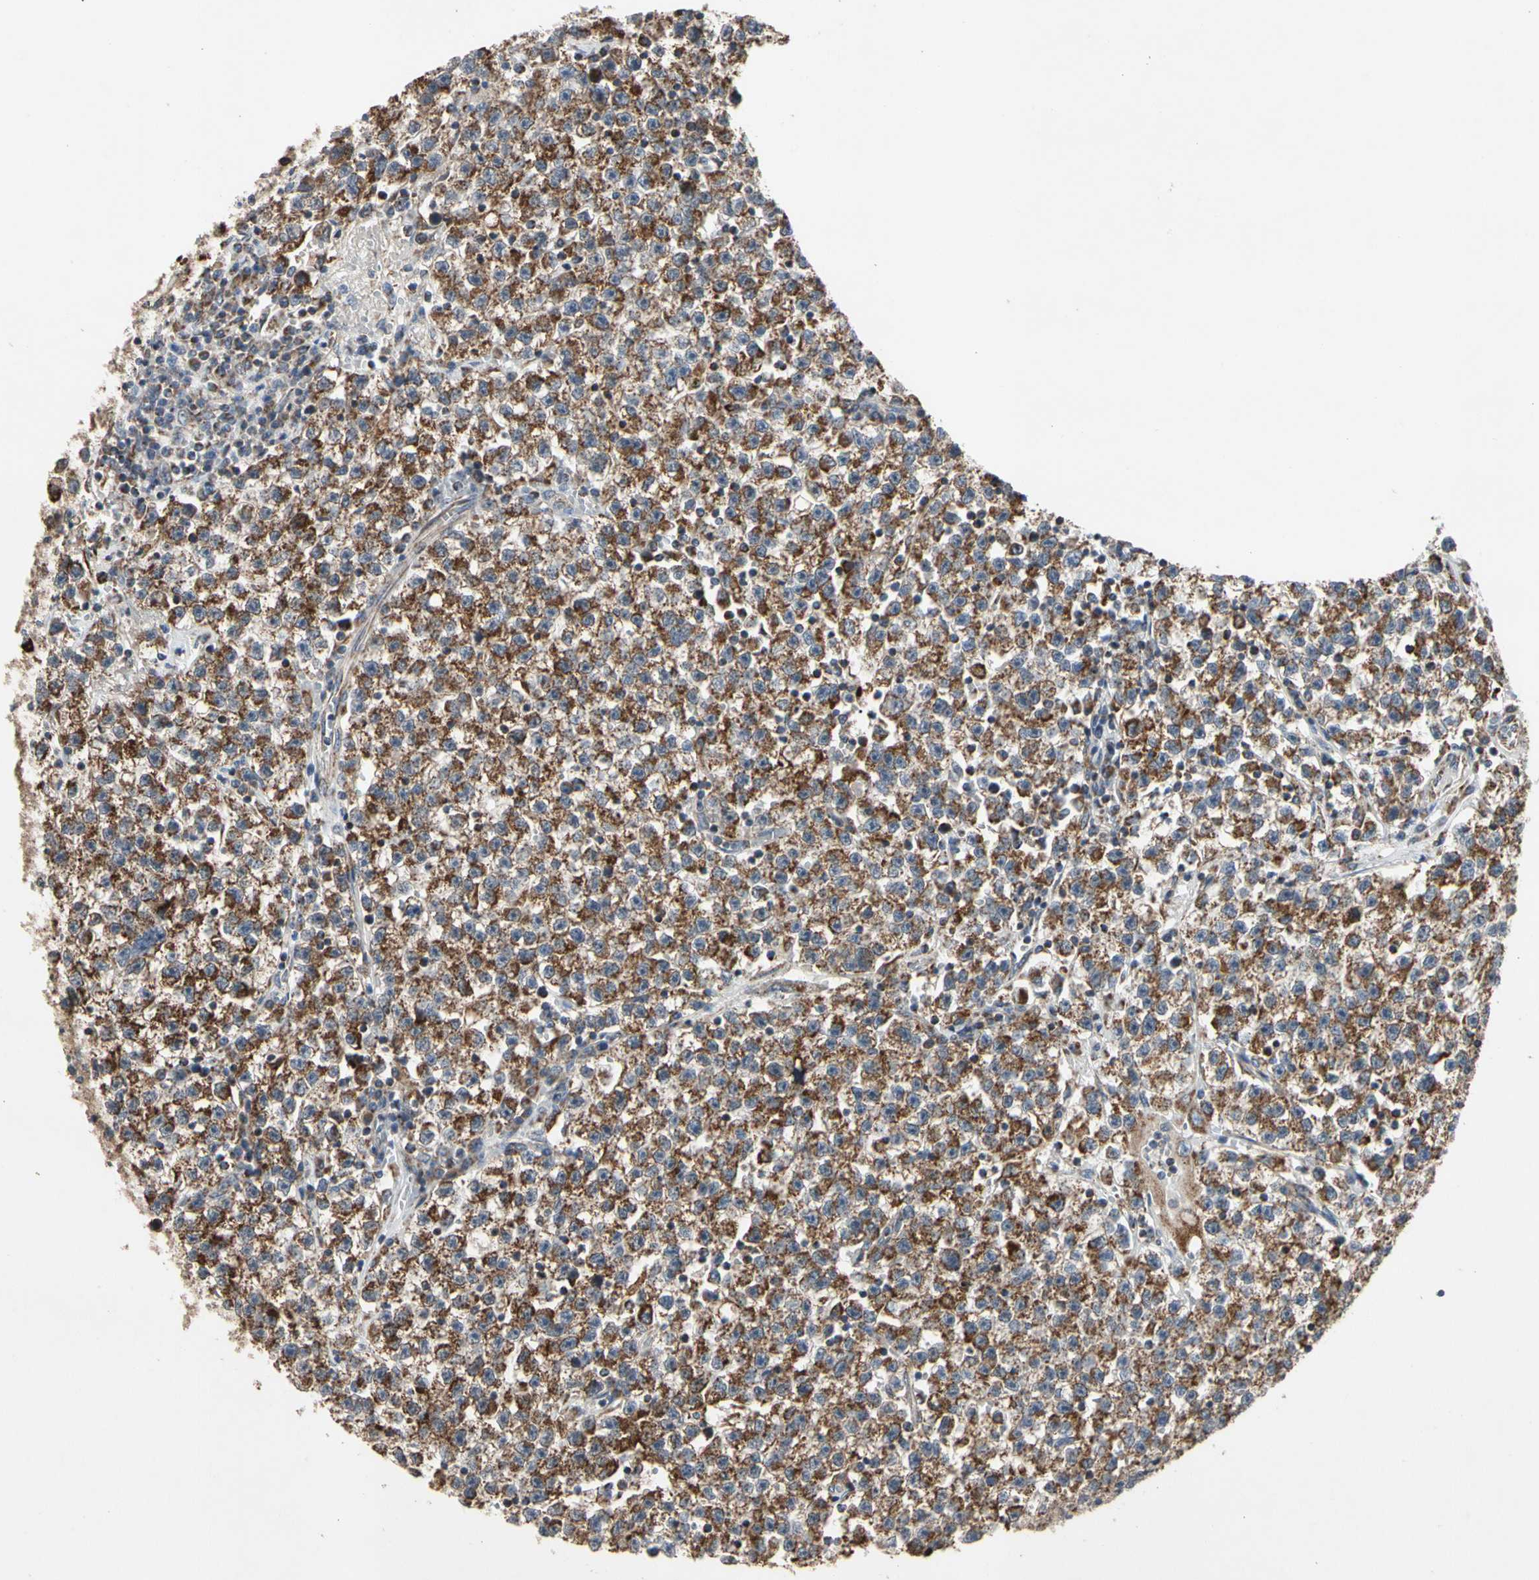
{"staining": {"intensity": "strong", "quantity": ">75%", "location": "cytoplasmic/membranous"}, "tissue": "testis cancer", "cell_type": "Tumor cells", "image_type": "cancer", "snomed": [{"axis": "morphology", "description": "Seminoma, NOS"}, {"axis": "topography", "description": "Testis"}], "caption": "Strong cytoplasmic/membranous staining for a protein is seen in about >75% of tumor cells of testis seminoma using immunohistochemistry.", "gene": "GPD2", "patient": {"sex": "male", "age": 22}}